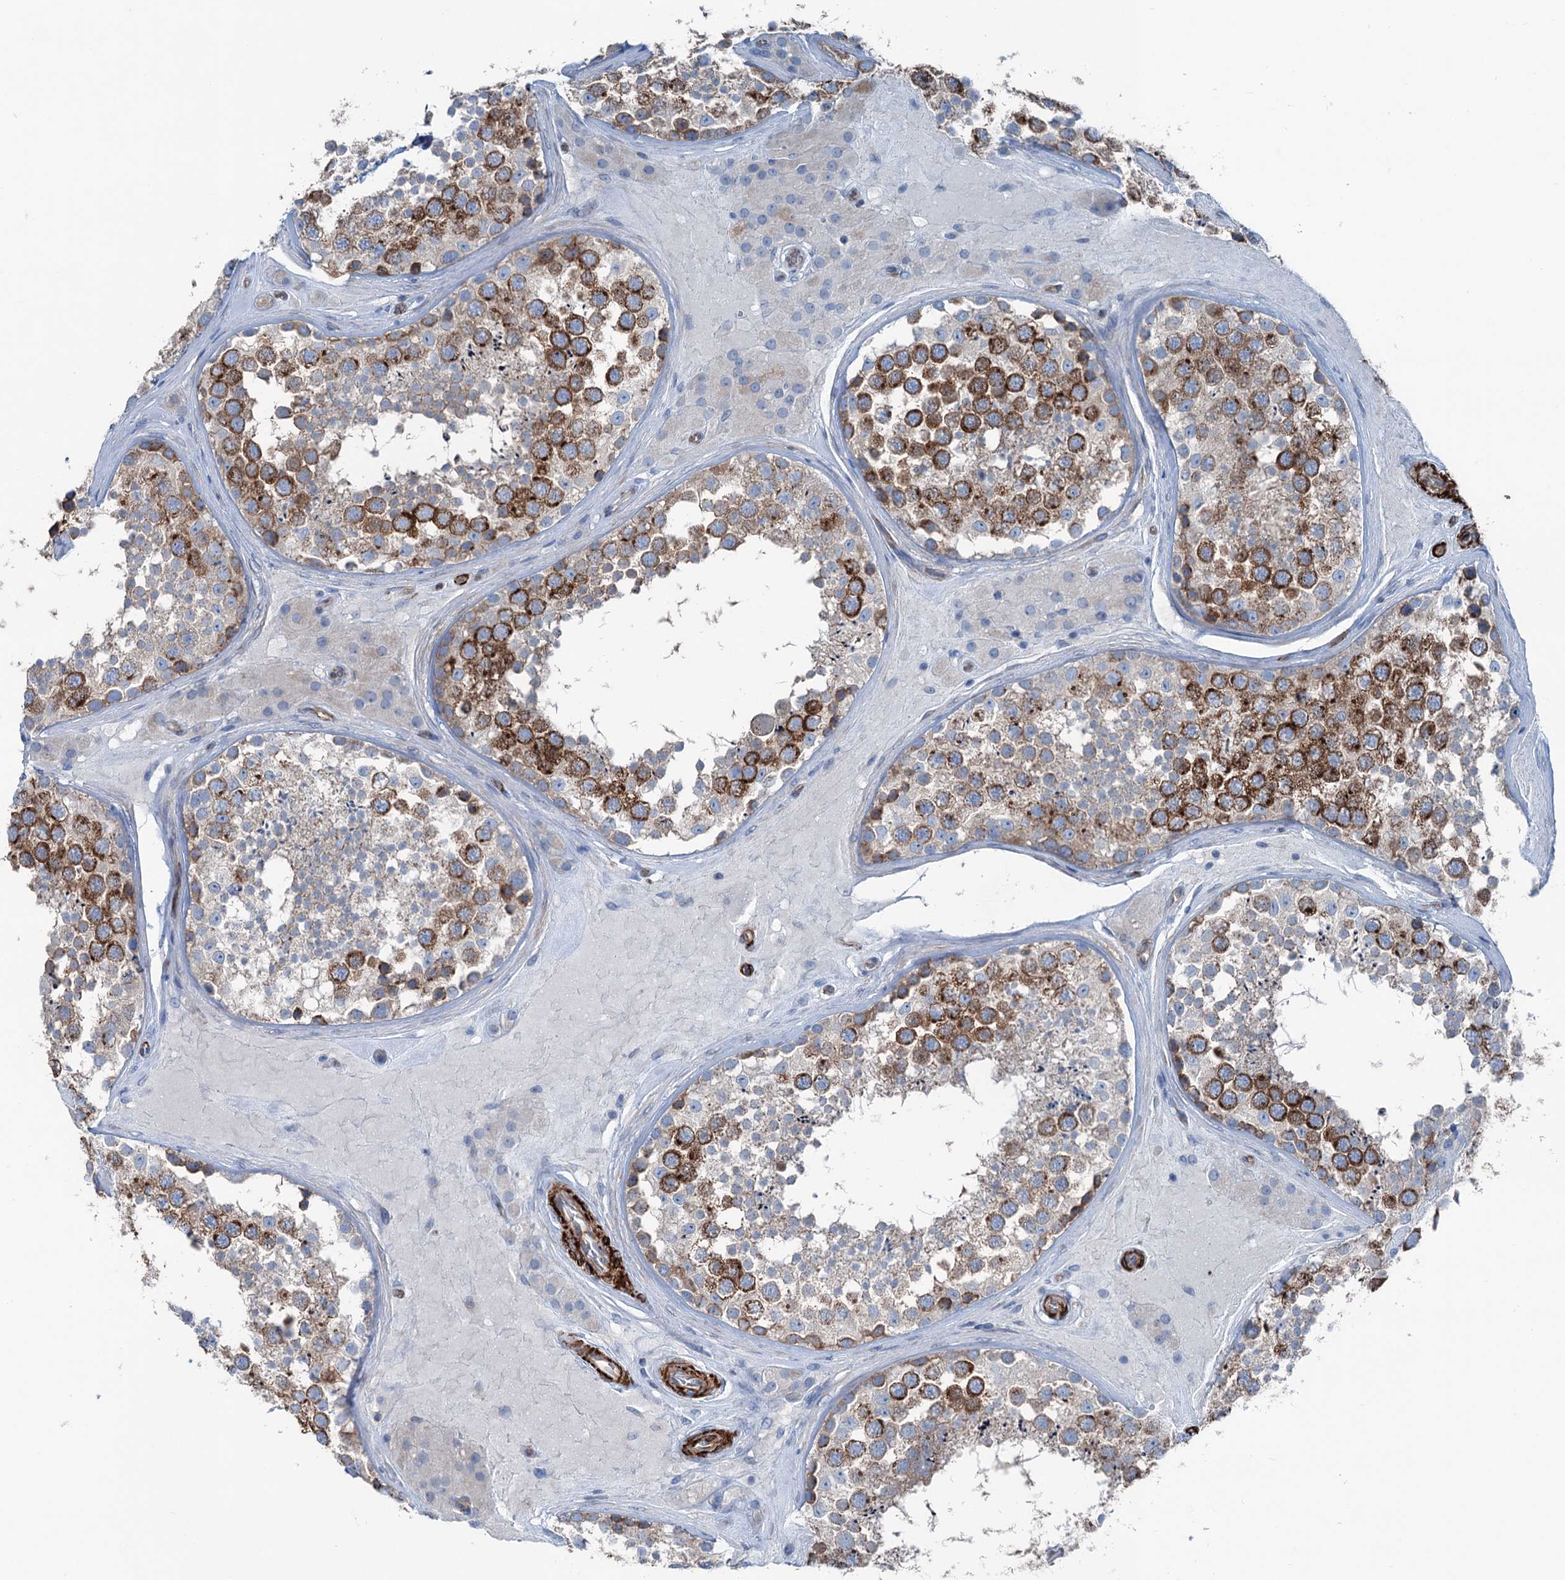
{"staining": {"intensity": "moderate", "quantity": "25%-75%", "location": "cytoplasmic/membranous"}, "tissue": "testis", "cell_type": "Cells in seminiferous ducts", "image_type": "normal", "snomed": [{"axis": "morphology", "description": "Normal tissue, NOS"}, {"axis": "topography", "description": "Testis"}], "caption": "Testis stained for a protein (brown) demonstrates moderate cytoplasmic/membranous positive positivity in about 25%-75% of cells in seminiferous ducts.", "gene": "CALCOCO1", "patient": {"sex": "male", "age": 46}}